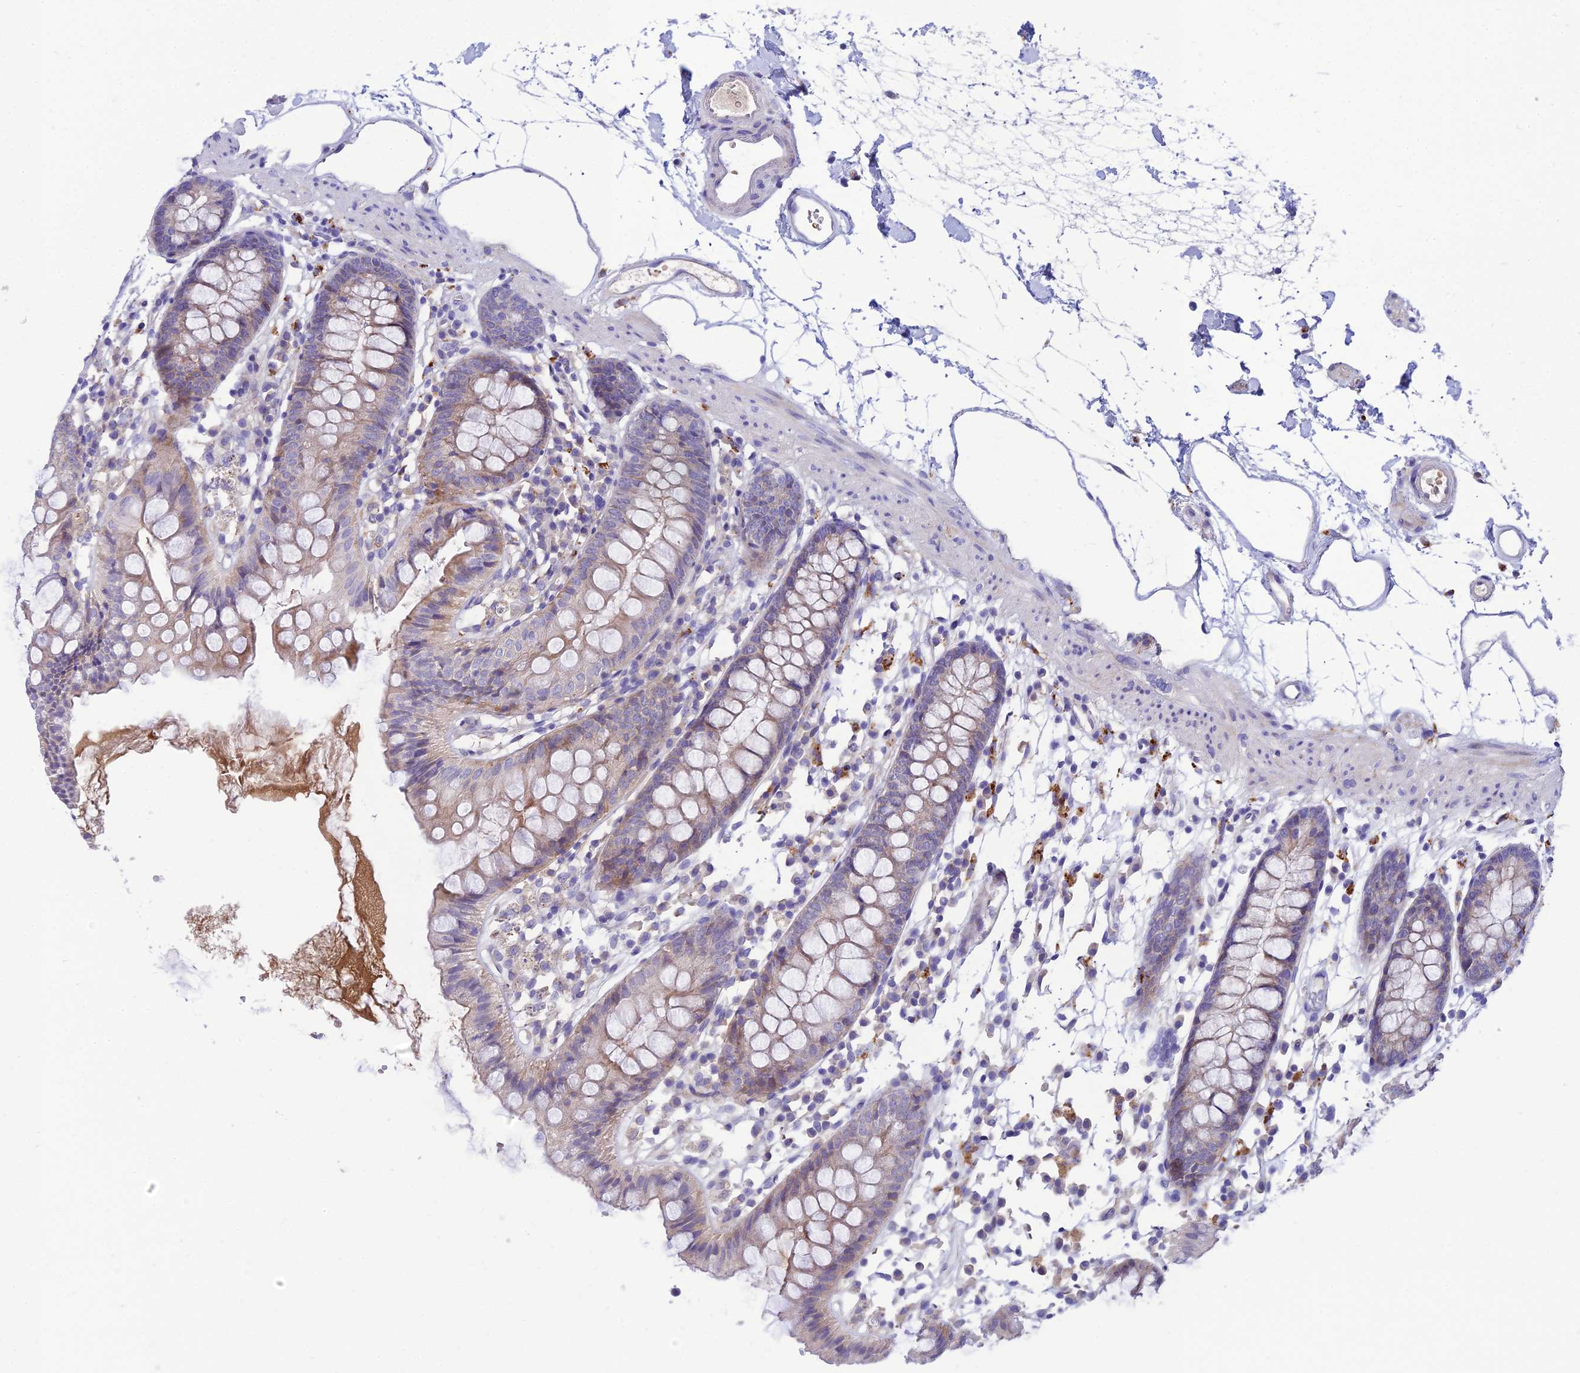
{"staining": {"intensity": "weak", "quantity": "25%-75%", "location": "cytoplasmic/membranous"}, "tissue": "colon", "cell_type": "Endothelial cells", "image_type": "normal", "snomed": [{"axis": "morphology", "description": "Normal tissue, NOS"}, {"axis": "topography", "description": "Colon"}], "caption": "Protein expression analysis of unremarkable colon reveals weak cytoplasmic/membranous positivity in about 25%-75% of endothelial cells. The staining is performed using DAB brown chromogen to label protein expression. The nuclei are counter-stained blue using hematoxylin.", "gene": "CCDC157", "patient": {"sex": "female", "age": 84}}